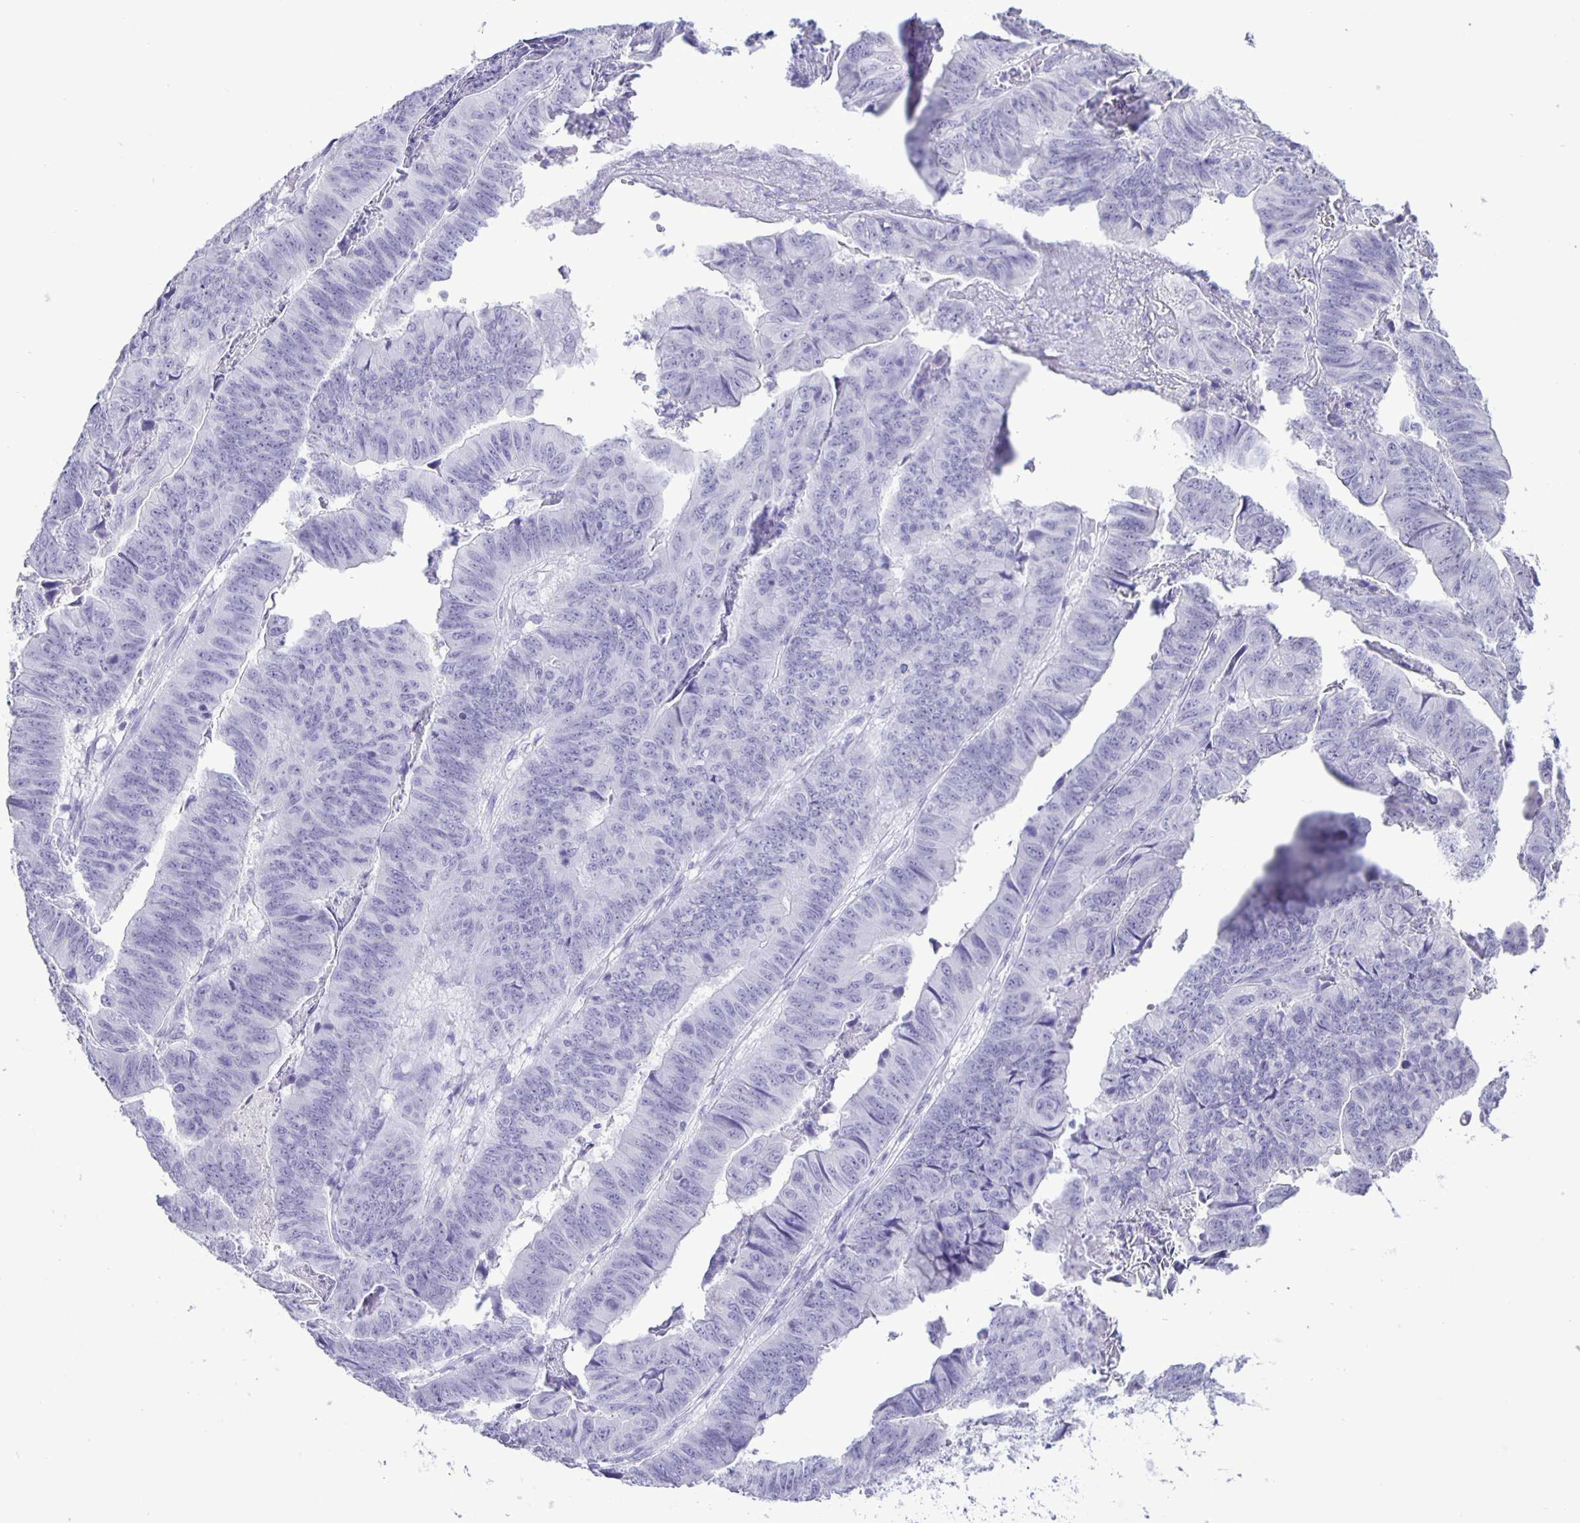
{"staining": {"intensity": "negative", "quantity": "none", "location": "none"}, "tissue": "stomach cancer", "cell_type": "Tumor cells", "image_type": "cancer", "snomed": [{"axis": "morphology", "description": "Adenocarcinoma, NOS"}, {"axis": "topography", "description": "Stomach, lower"}], "caption": "Immunohistochemistry photomicrograph of neoplastic tissue: human adenocarcinoma (stomach) stained with DAB (3,3'-diaminobenzidine) displays no significant protein positivity in tumor cells. (DAB immunohistochemistry, high magnification).", "gene": "EZHIP", "patient": {"sex": "male", "age": 77}}